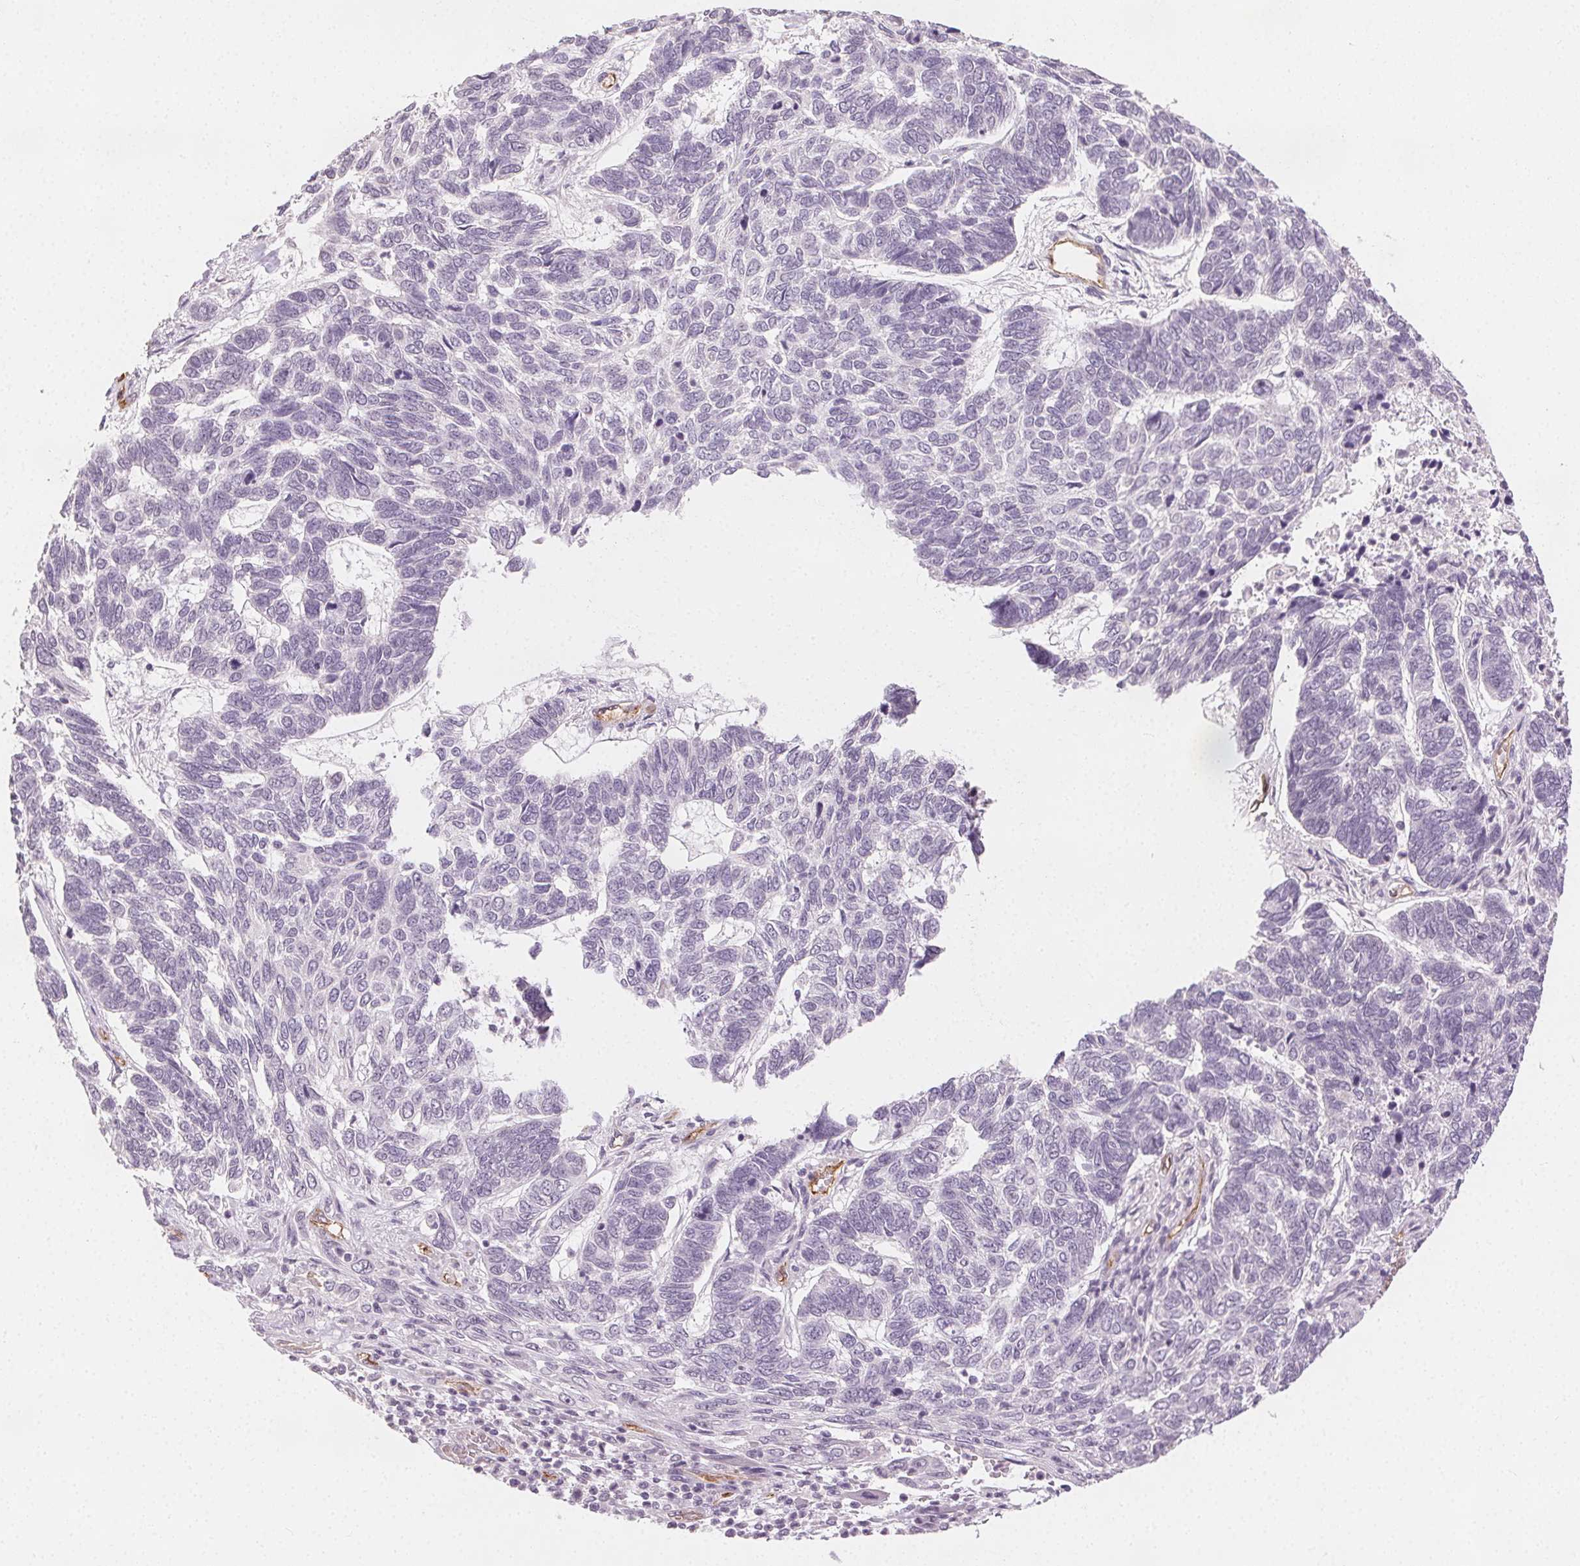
{"staining": {"intensity": "negative", "quantity": "none", "location": "none"}, "tissue": "skin cancer", "cell_type": "Tumor cells", "image_type": "cancer", "snomed": [{"axis": "morphology", "description": "Basal cell carcinoma"}, {"axis": "topography", "description": "Skin"}], "caption": "A high-resolution histopathology image shows IHC staining of skin cancer (basal cell carcinoma), which exhibits no significant expression in tumor cells.", "gene": "PODXL", "patient": {"sex": "female", "age": 65}}